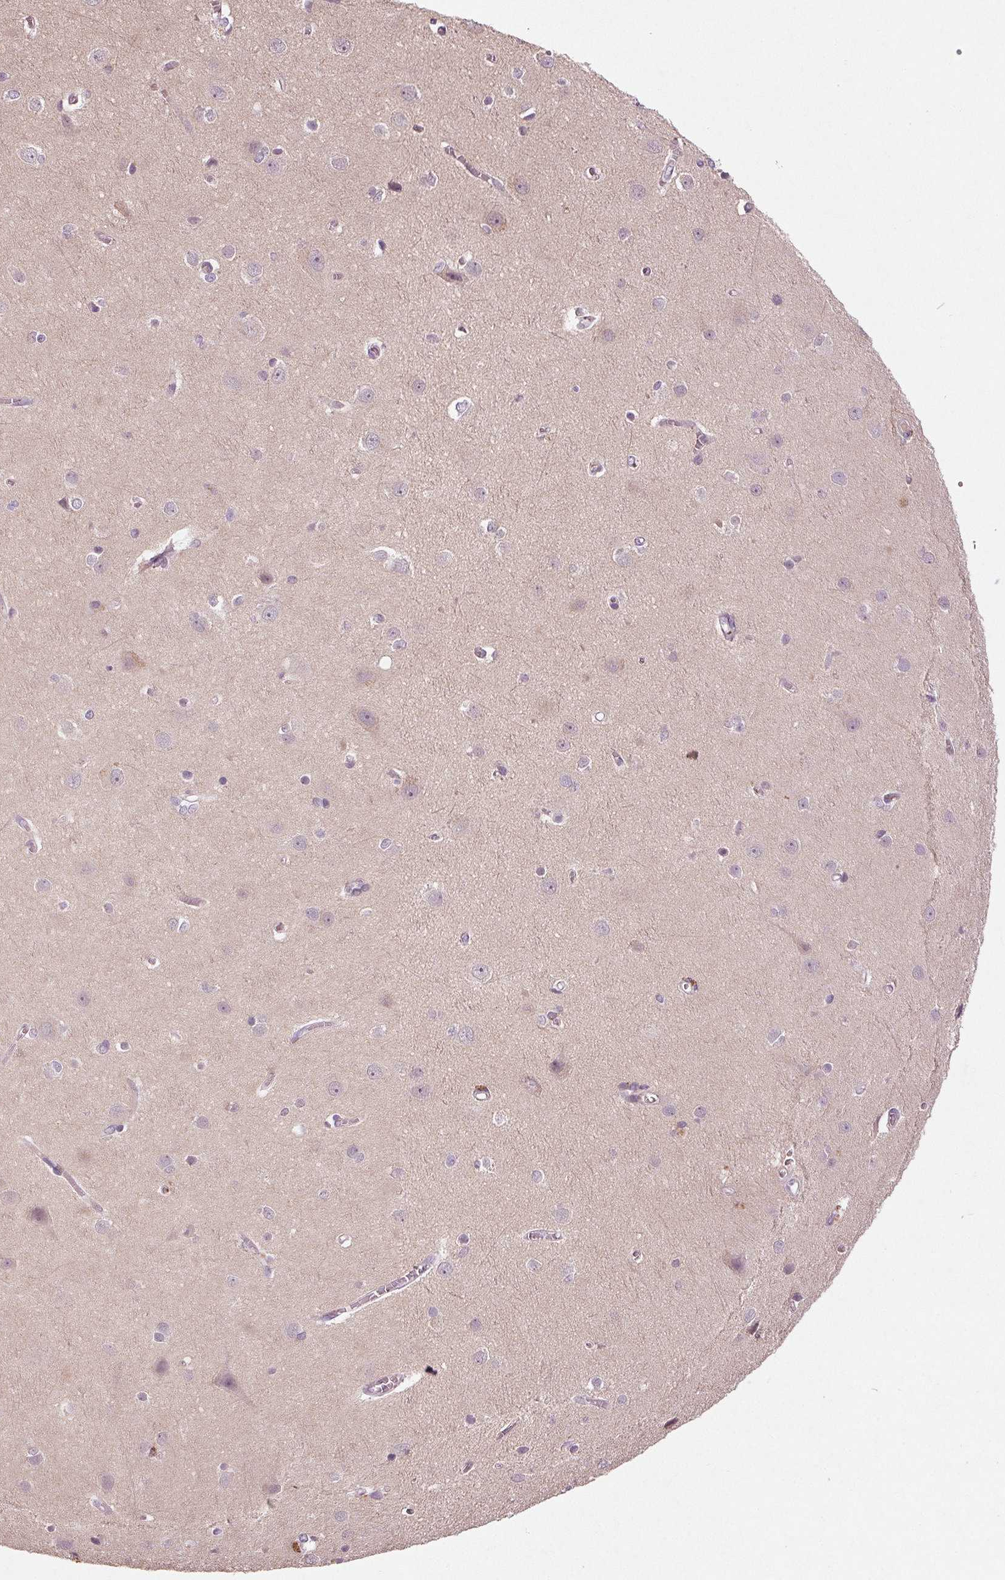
{"staining": {"intensity": "negative", "quantity": "none", "location": "none"}, "tissue": "cerebral cortex", "cell_type": "Endothelial cells", "image_type": "normal", "snomed": [{"axis": "morphology", "description": "Normal tissue, NOS"}, {"axis": "topography", "description": "Cerebral cortex"}], "caption": "A high-resolution image shows IHC staining of normal cerebral cortex, which displays no significant positivity in endothelial cells.", "gene": "ZNF605", "patient": {"sex": "male", "age": 37}}